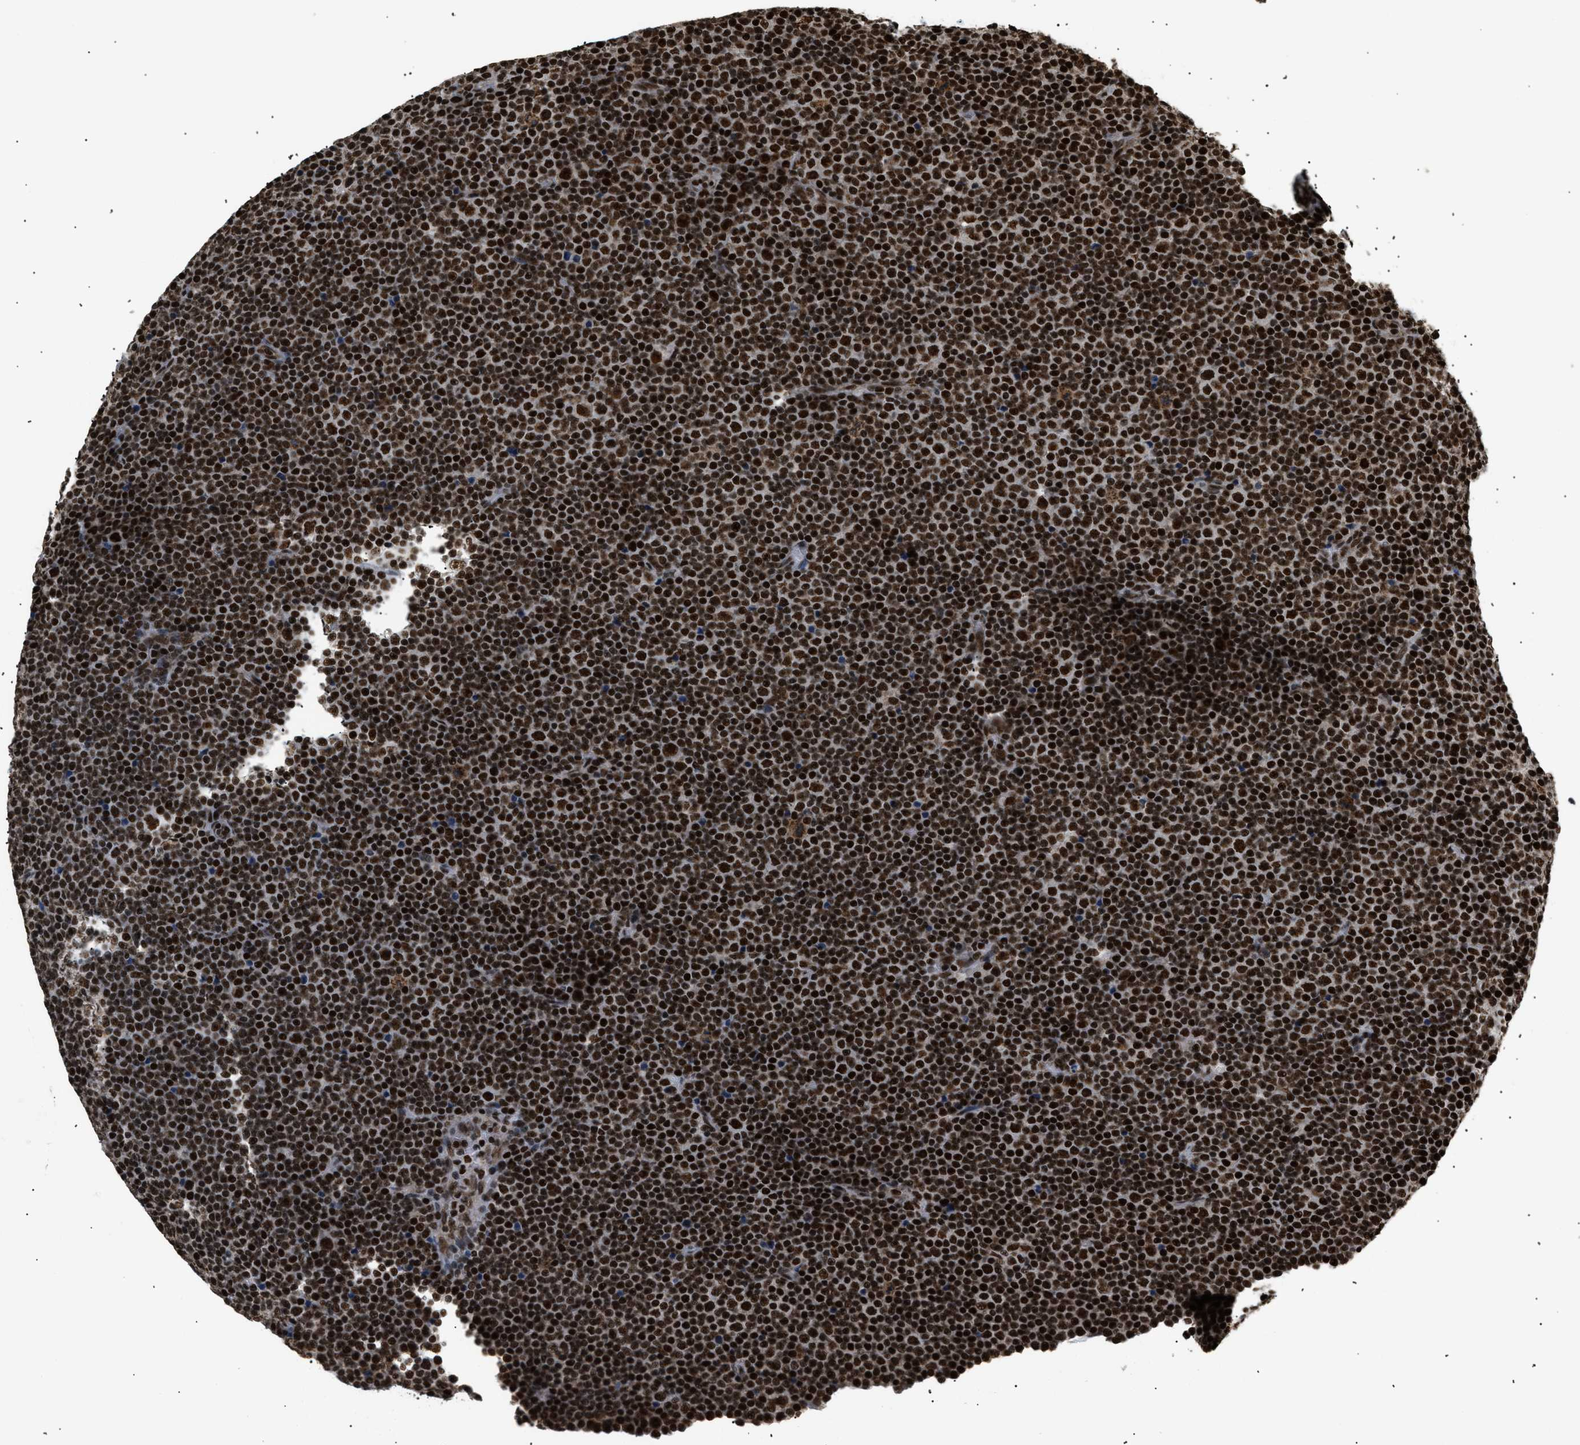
{"staining": {"intensity": "strong", "quantity": ">75%", "location": "nuclear"}, "tissue": "lymphoma", "cell_type": "Tumor cells", "image_type": "cancer", "snomed": [{"axis": "morphology", "description": "Malignant lymphoma, non-Hodgkin's type, Low grade"}, {"axis": "topography", "description": "Lymph node"}], "caption": "This image reveals immunohistochemistry (IHC) staining of lymphoma, with high strong nuclear expression in approximately >75% of tumor cells.", "gene": "RBM5", "patient": {"sex": "female", "age": 67}}